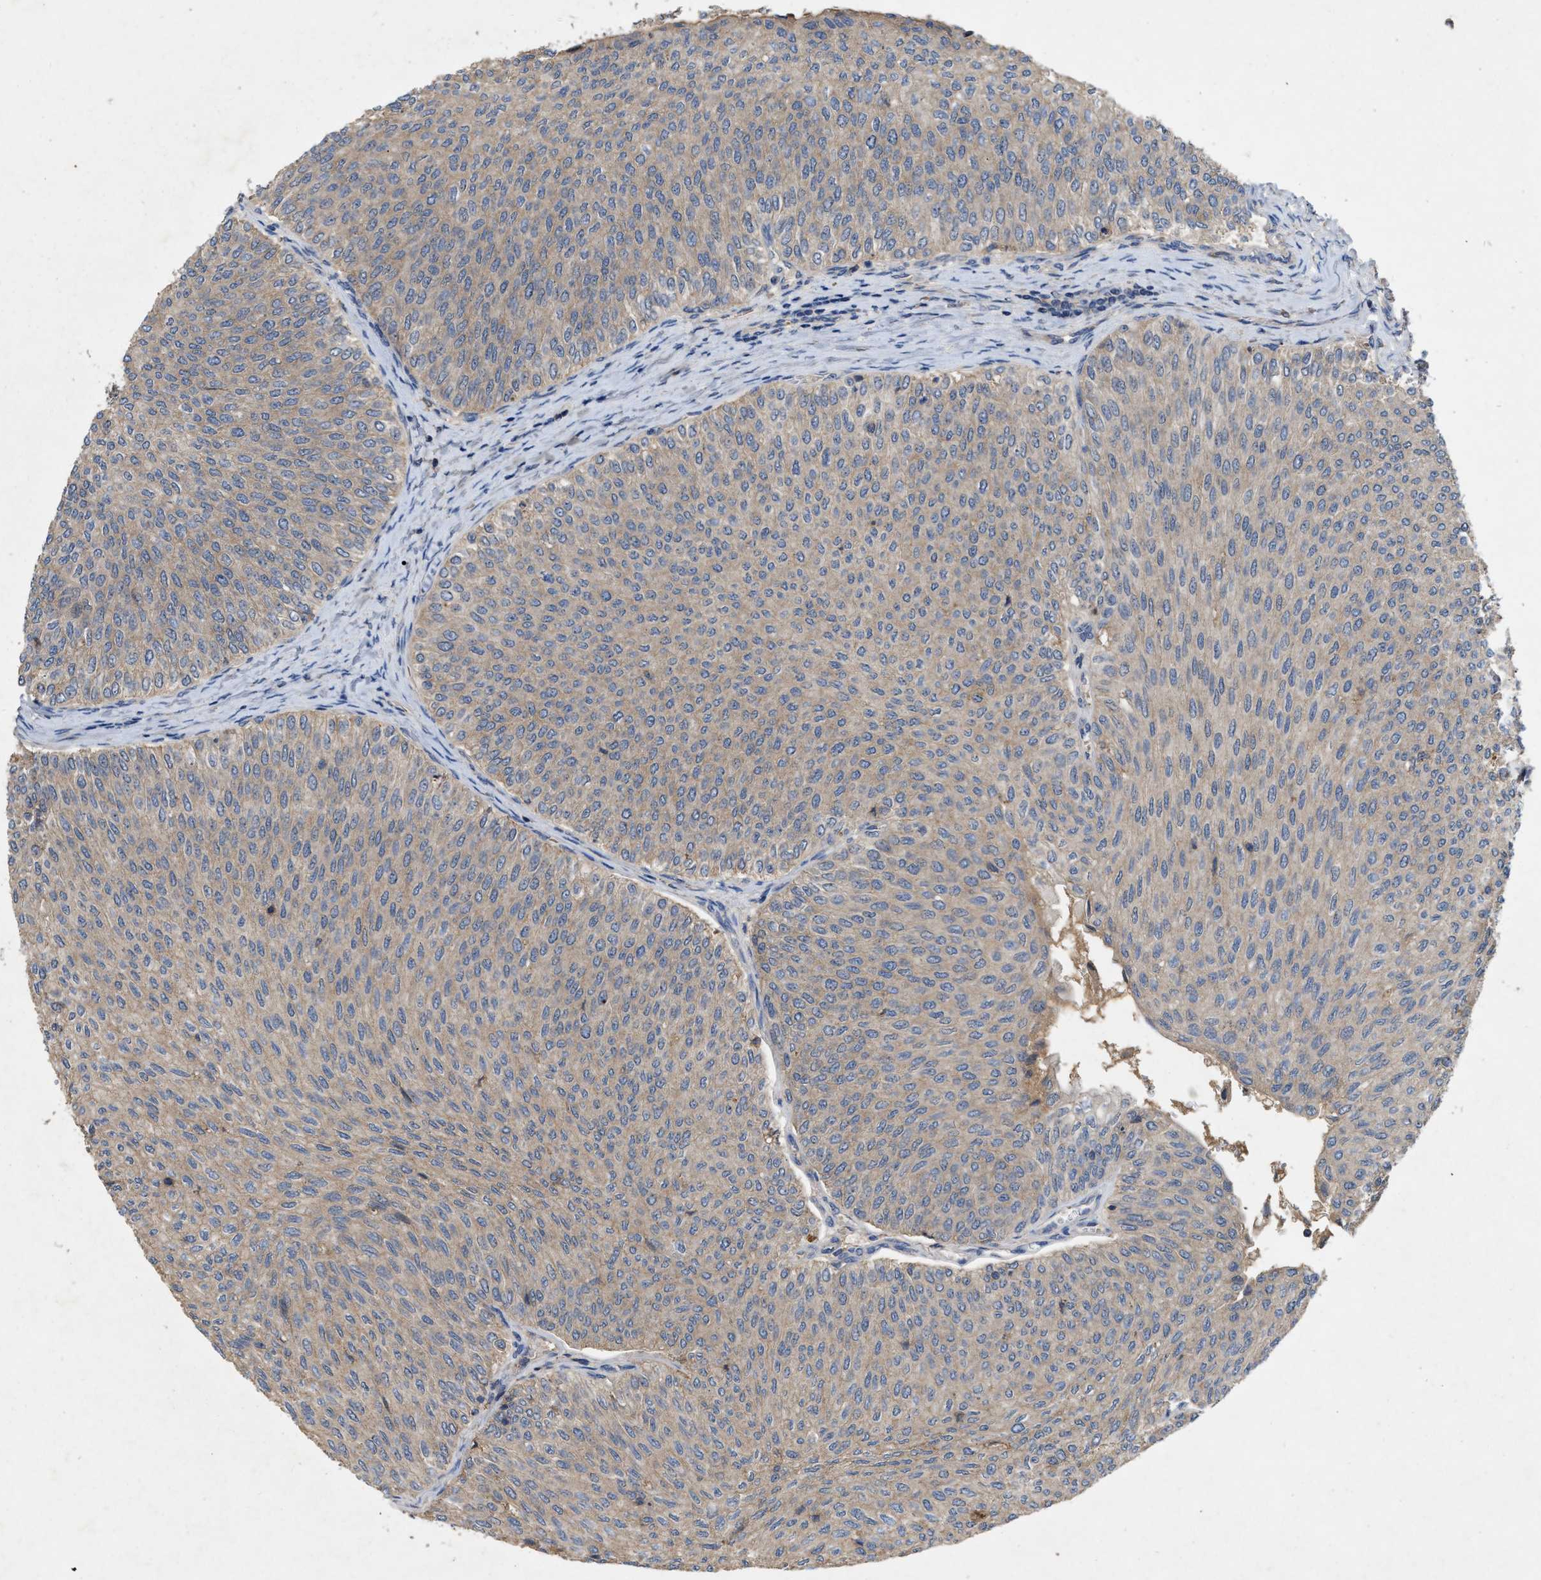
{"staining": {"intensity": "weak", "quantity": "25%-75%", "location": "cytoplasmic/membranous"}, "tissue": "urothelial cancer", "cell_type": "Tumor cells", "image_type": "cancer", "snomed": [{"axis": "morphology", "description": "Urothelial carcinoma, Low grade"}, {"axis": "topography", "description": "Urinary bladder"}], "caption": "IHC of human urothelial cancer exhibits low levels of weak cytoplasmic/membranous positivity in about 25%-75% of tumor cells.", "gene": "LPAR2", "patient": {"sex": "male", "age": 78}}